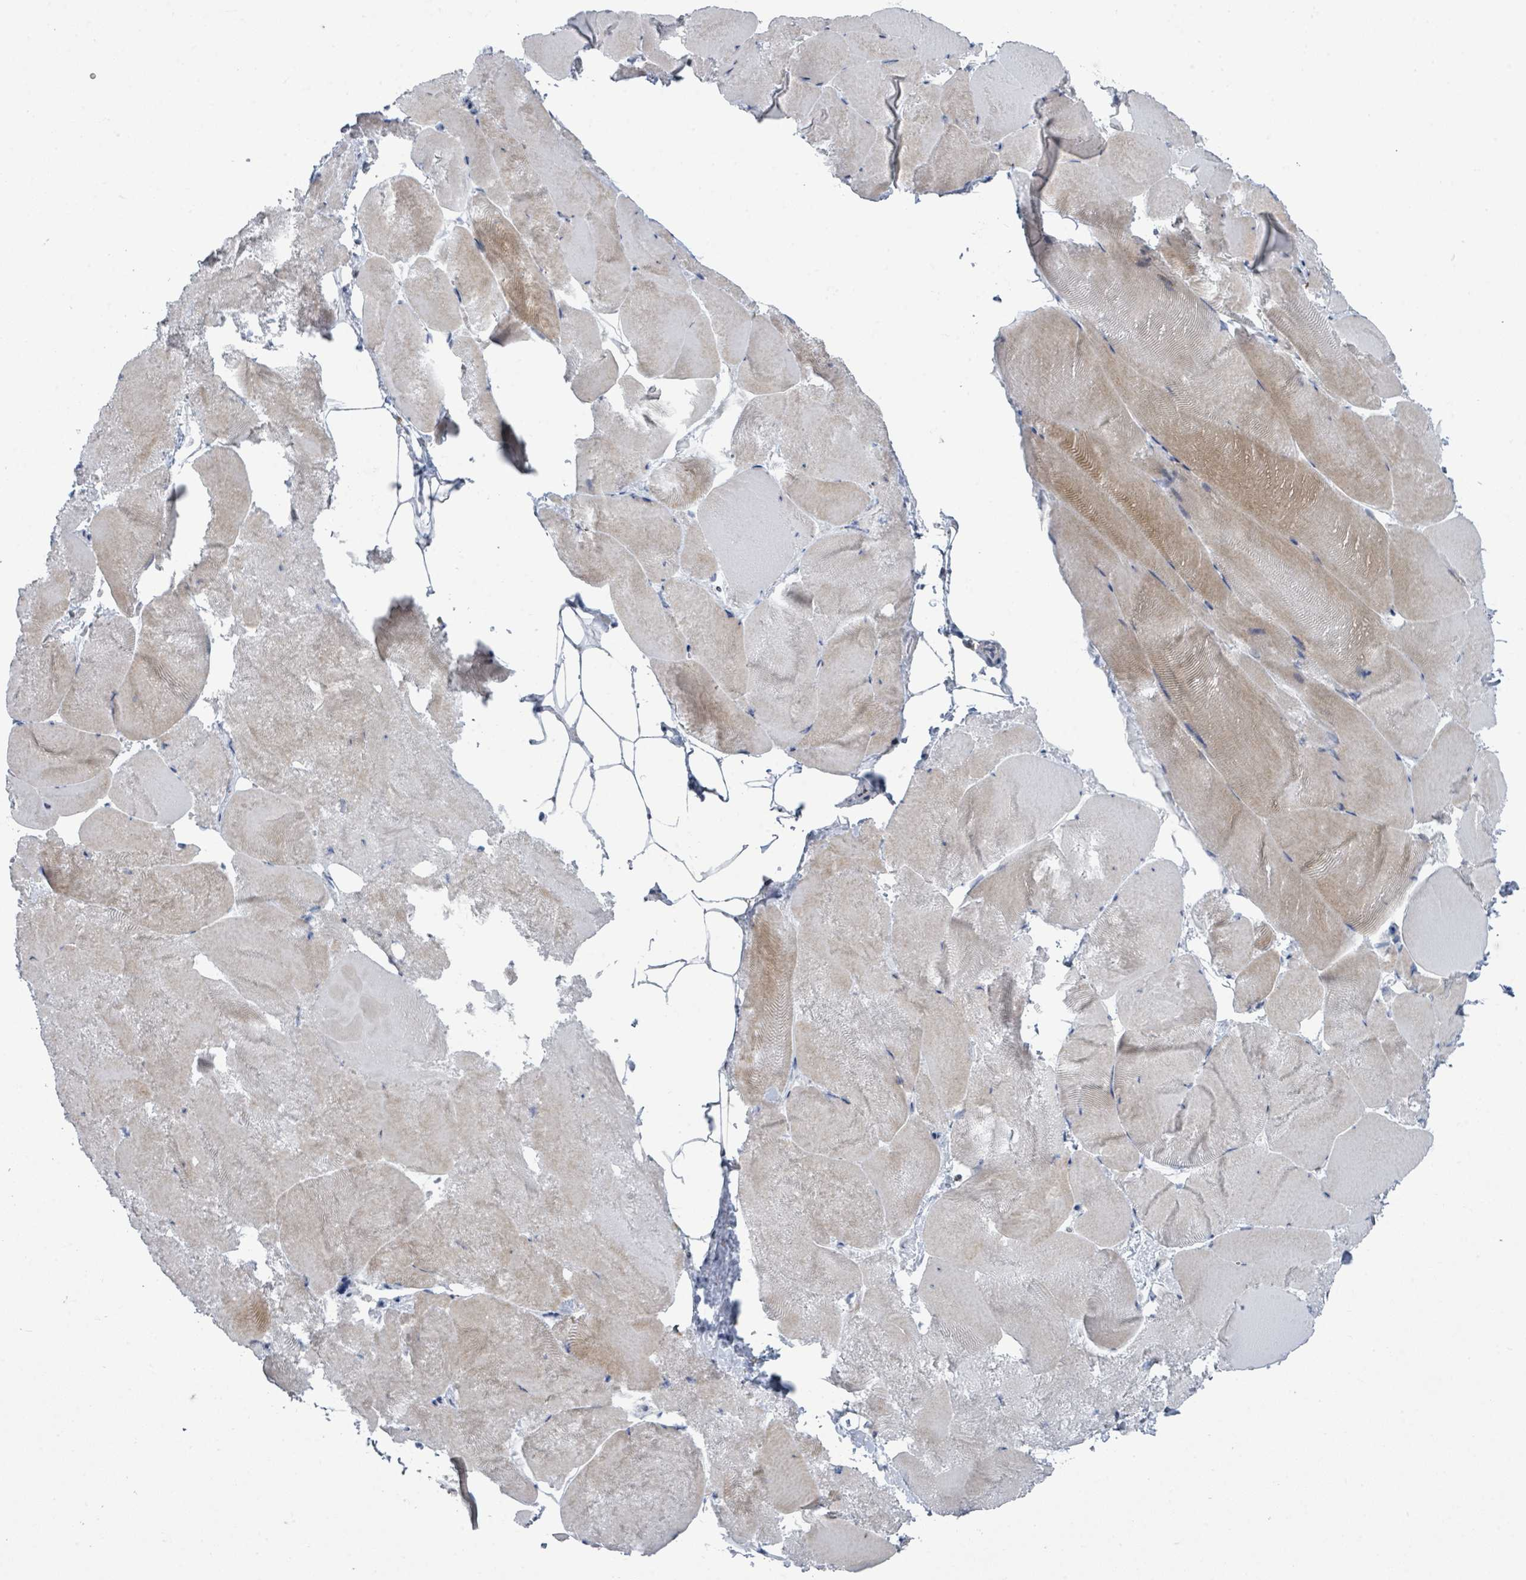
{"staining": {"intensity": "weak", "quantity": "25%-75%", "location": "cytoplasmic/membranous"}, "tissue": "skeletal muscle", "cell_type": "Myocytes", "image_type": "normal", "snomed": [{"axis": "morphology", "description": "Normal tissue, NOS"}, {"axis": "topography", "description": "Skeletal muscle"}], "caption": "Immunohistochemistry (IHC) of unremarkable human skeletal muscle exhibits low levels of weak cytoplasmic/membranous positivity in approximately 25%-75% of myocytes.", "gene": "CT45A10", "patient": {"sex": "female", "age": 64}}